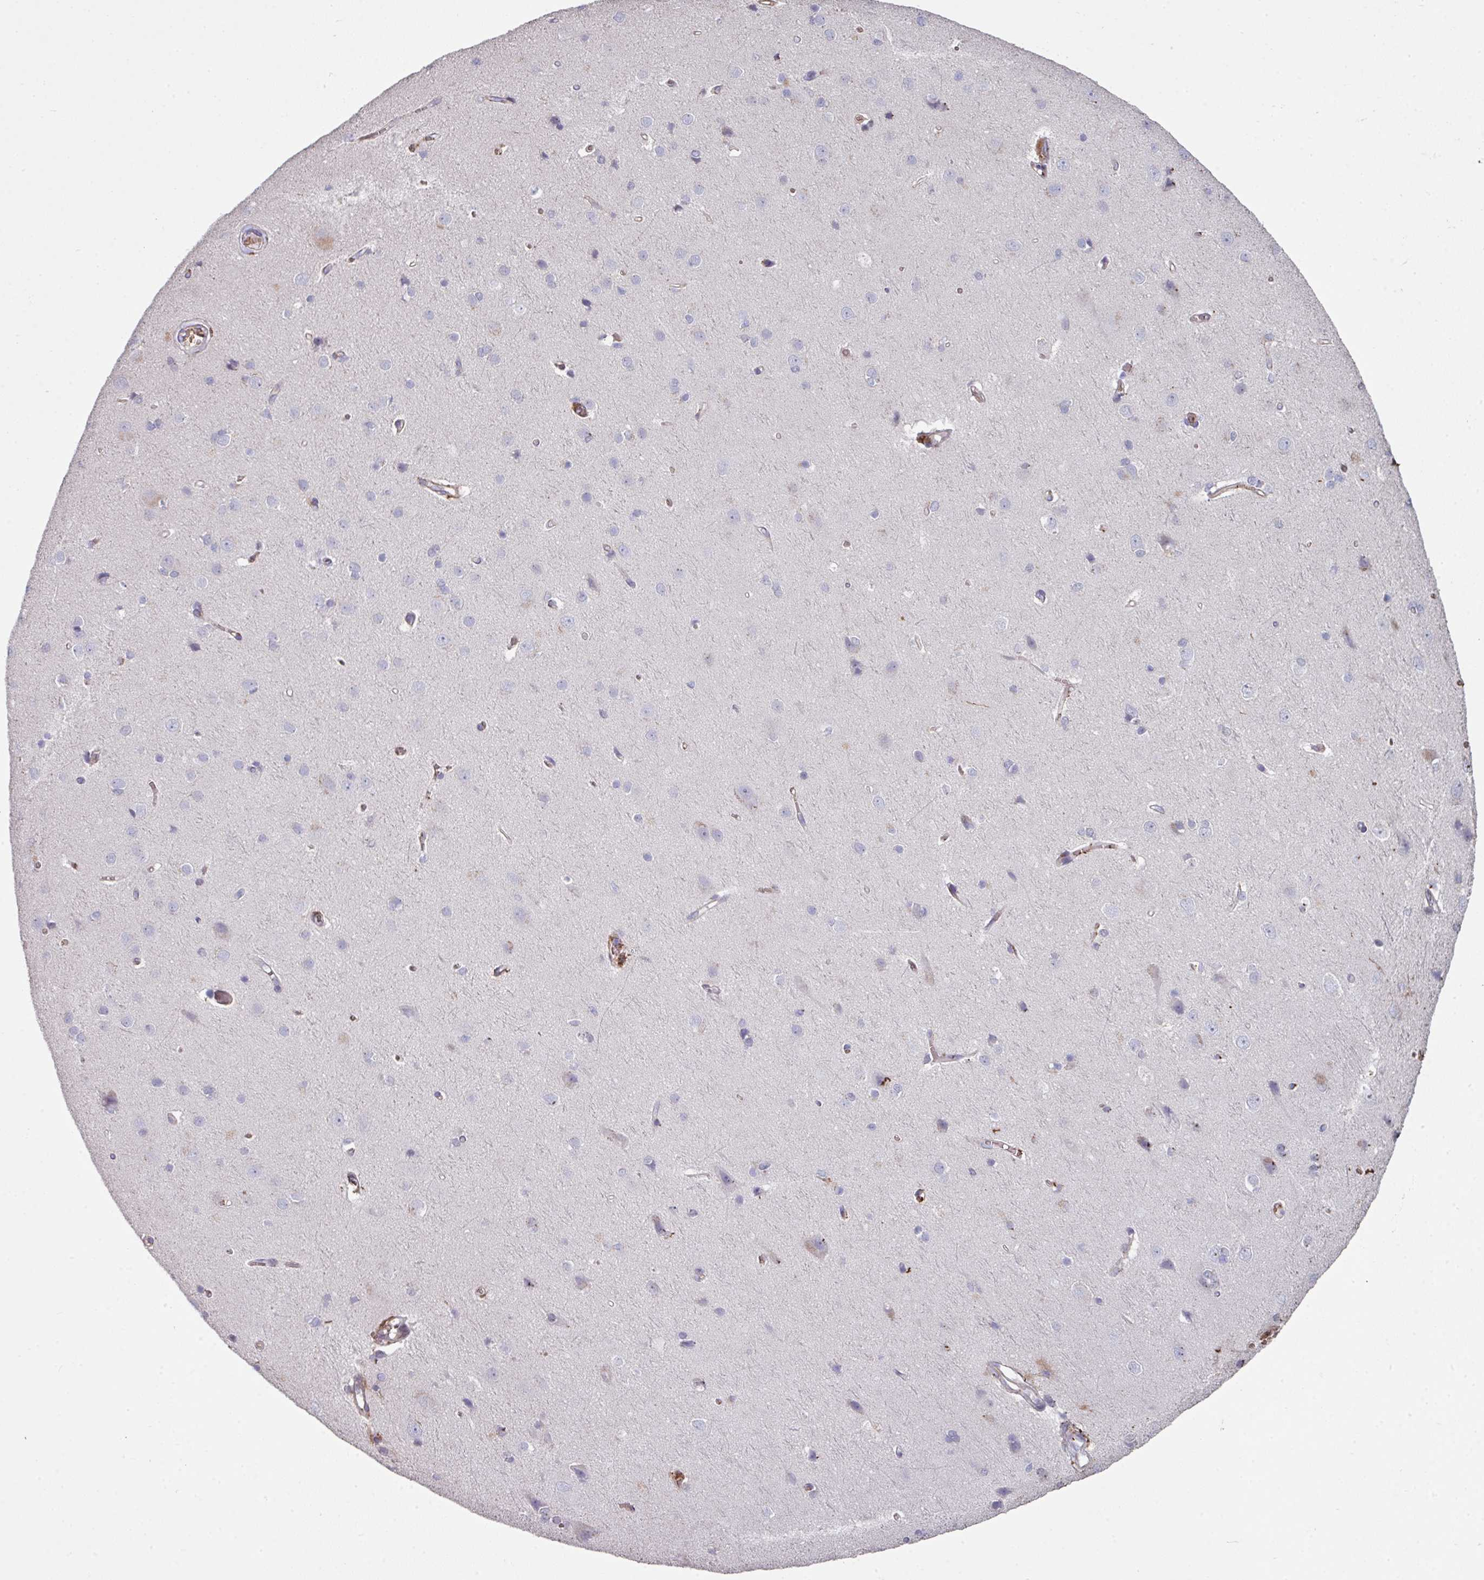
{"staining": {"intensity": "negative", "quantity": "none", "location": "none"}, "tissue": "cerebral cortex", "cell_type": "Endothelial cells", "image_type": "normal", "snomed": [{"axis": "morphology", "description": "Normal tissue, NOS"}, {"axis": "topography", "description": "Cerebral cortex"}], "caption": "This micrograph is of benign cerebral cortex stained with IHC to label a protein in brown with the nuclei are counter-stained blue. There is no staining in endothelial cells. Brightfield microscopy of immunohistochemistry stained with DAB (3,3'-diaminobenzidine) (brown) and hematoxylin (blue), captured at high magnification.", "gene": "ANO9", "patient": {"sex": "male", "age": 37}}